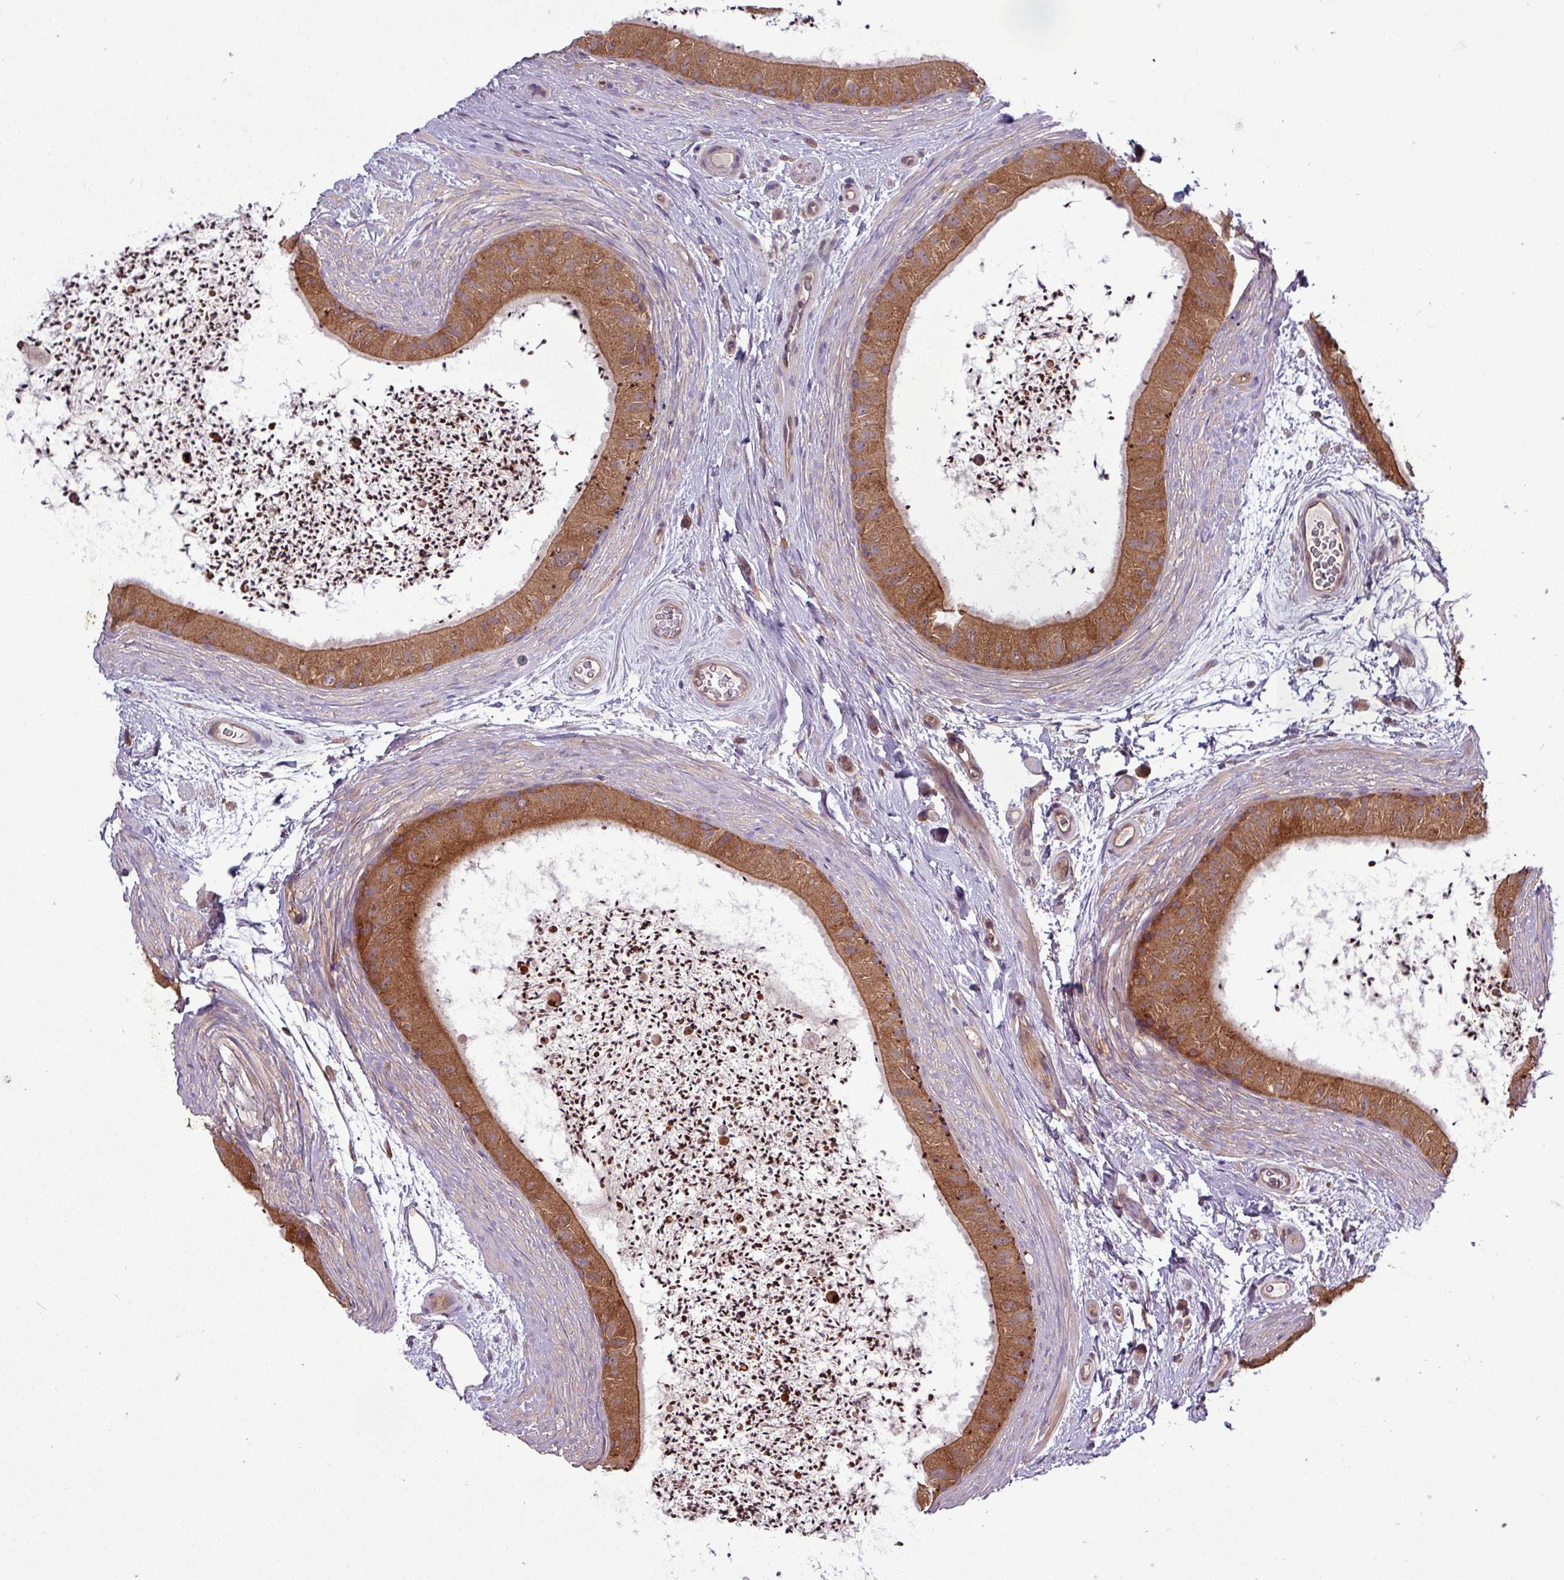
{"staining": {"intensity": "strong", "quantity": ">75%", "location": "cytoplasmic/membranous"}, "tissue": "epididymis", "cell_type": "Glandular cells", "image_type": "normal", "snomed": [{"axis": "morphology", "description": "Normal tissue, NOS"}, {"axis": "topography", "description": "Epididymis"}], "caption": "Protein expression by IHC exhibits strong cytoplasmic/membranous staining in about >75% of glandular cells in normal epididymis.", "gene": "SIRPB2", "patient": {"sex": "male", "age": 50}}